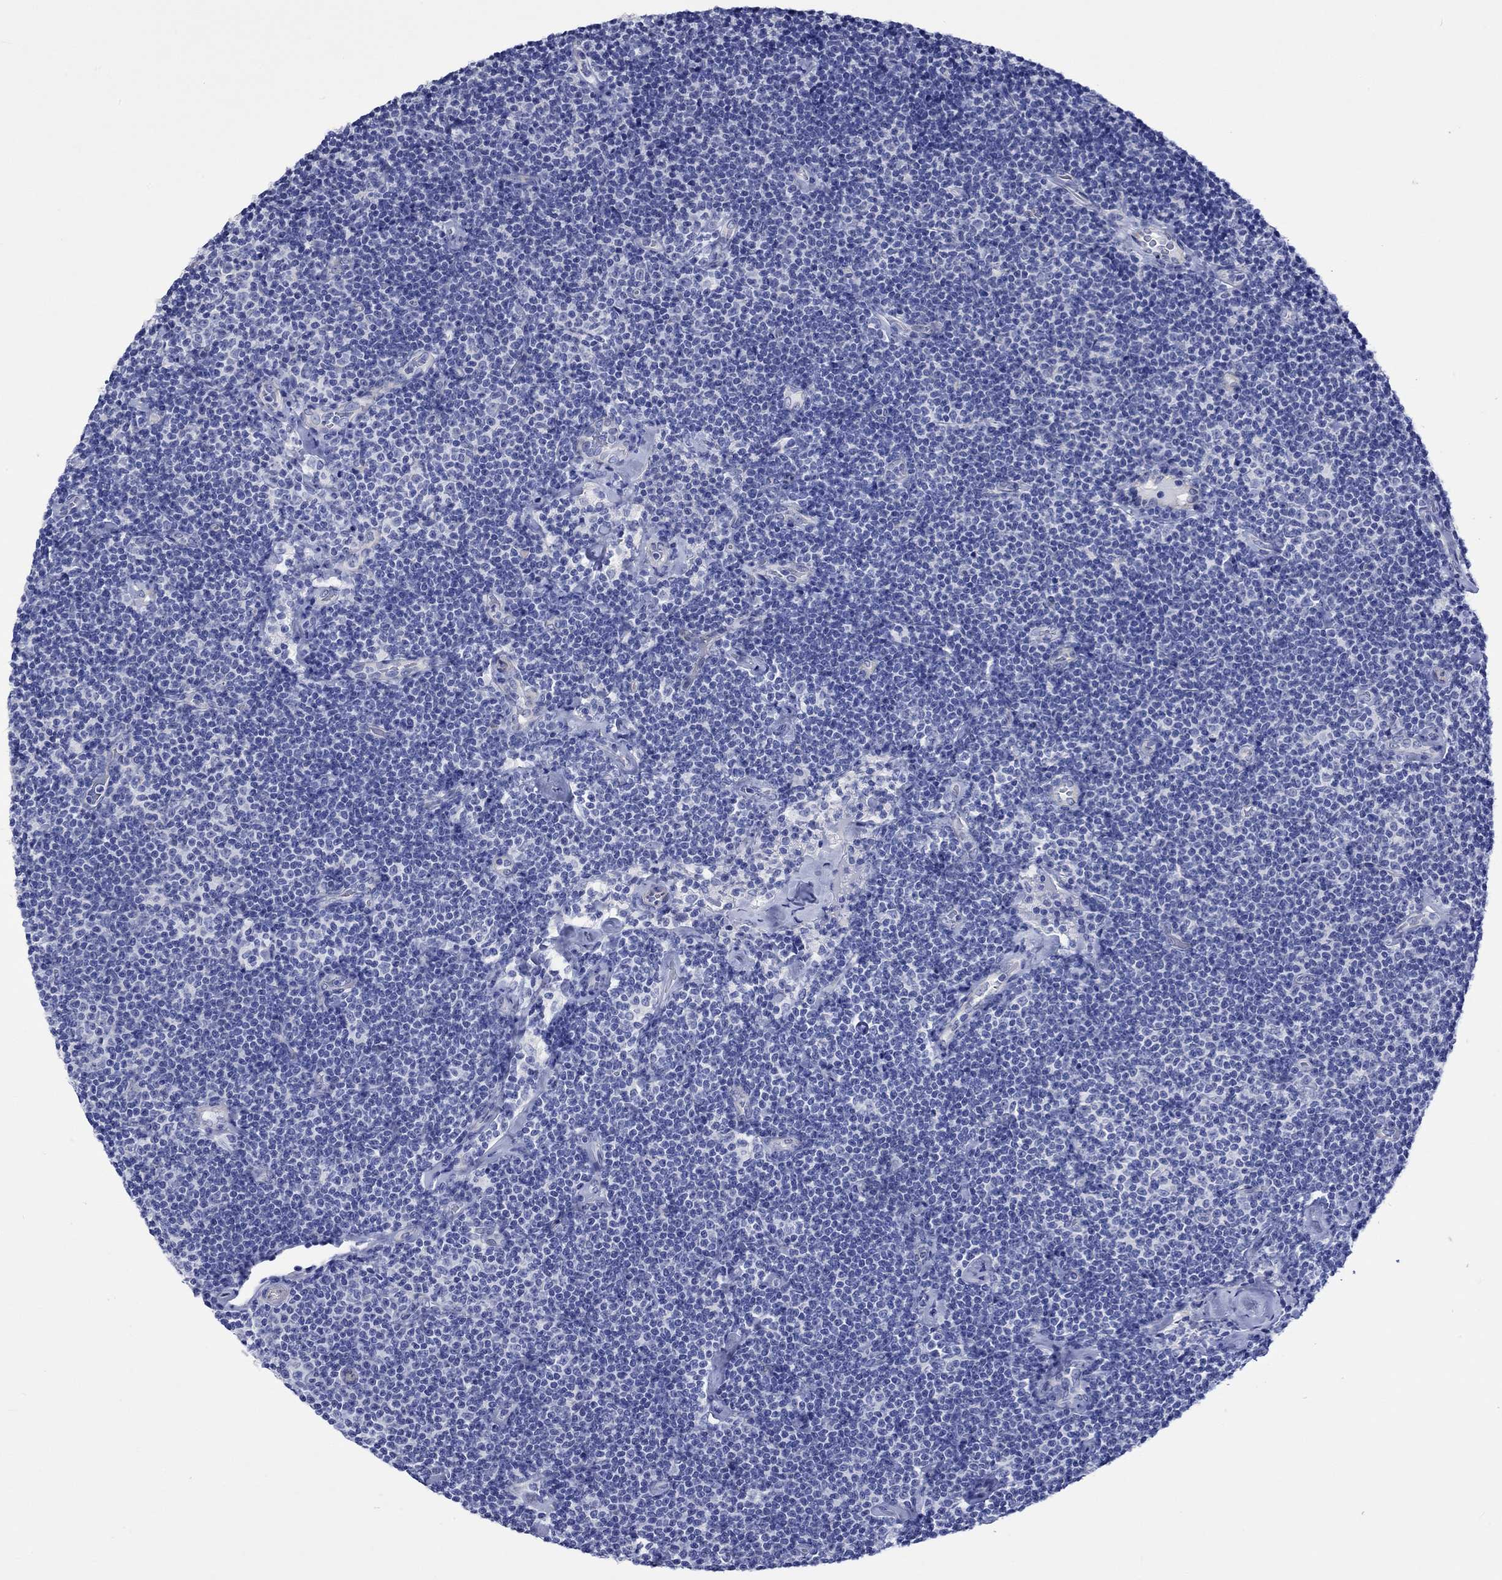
{"staining": {"intensity": "negative", "quantity": "none", "location": "none"}, "tissue": "lymphoma", "cell_type": "Tumor cells", "image_type": "cancer", "snomed": [{"axis": "morphology", "description": "Malignant lymphoma, non-Hodgkin's type, Low grade"}, {"axis": "topography", "description": "Lymph node"}], "caption": "Immunohistochemical staining of human malignant lymphoma, non-Hodgkin's type (low-grade) exhibits no significant positivity in tumor cells.", "gene": "HARBI1", "patient": {"sex": "male", "age": 81}}